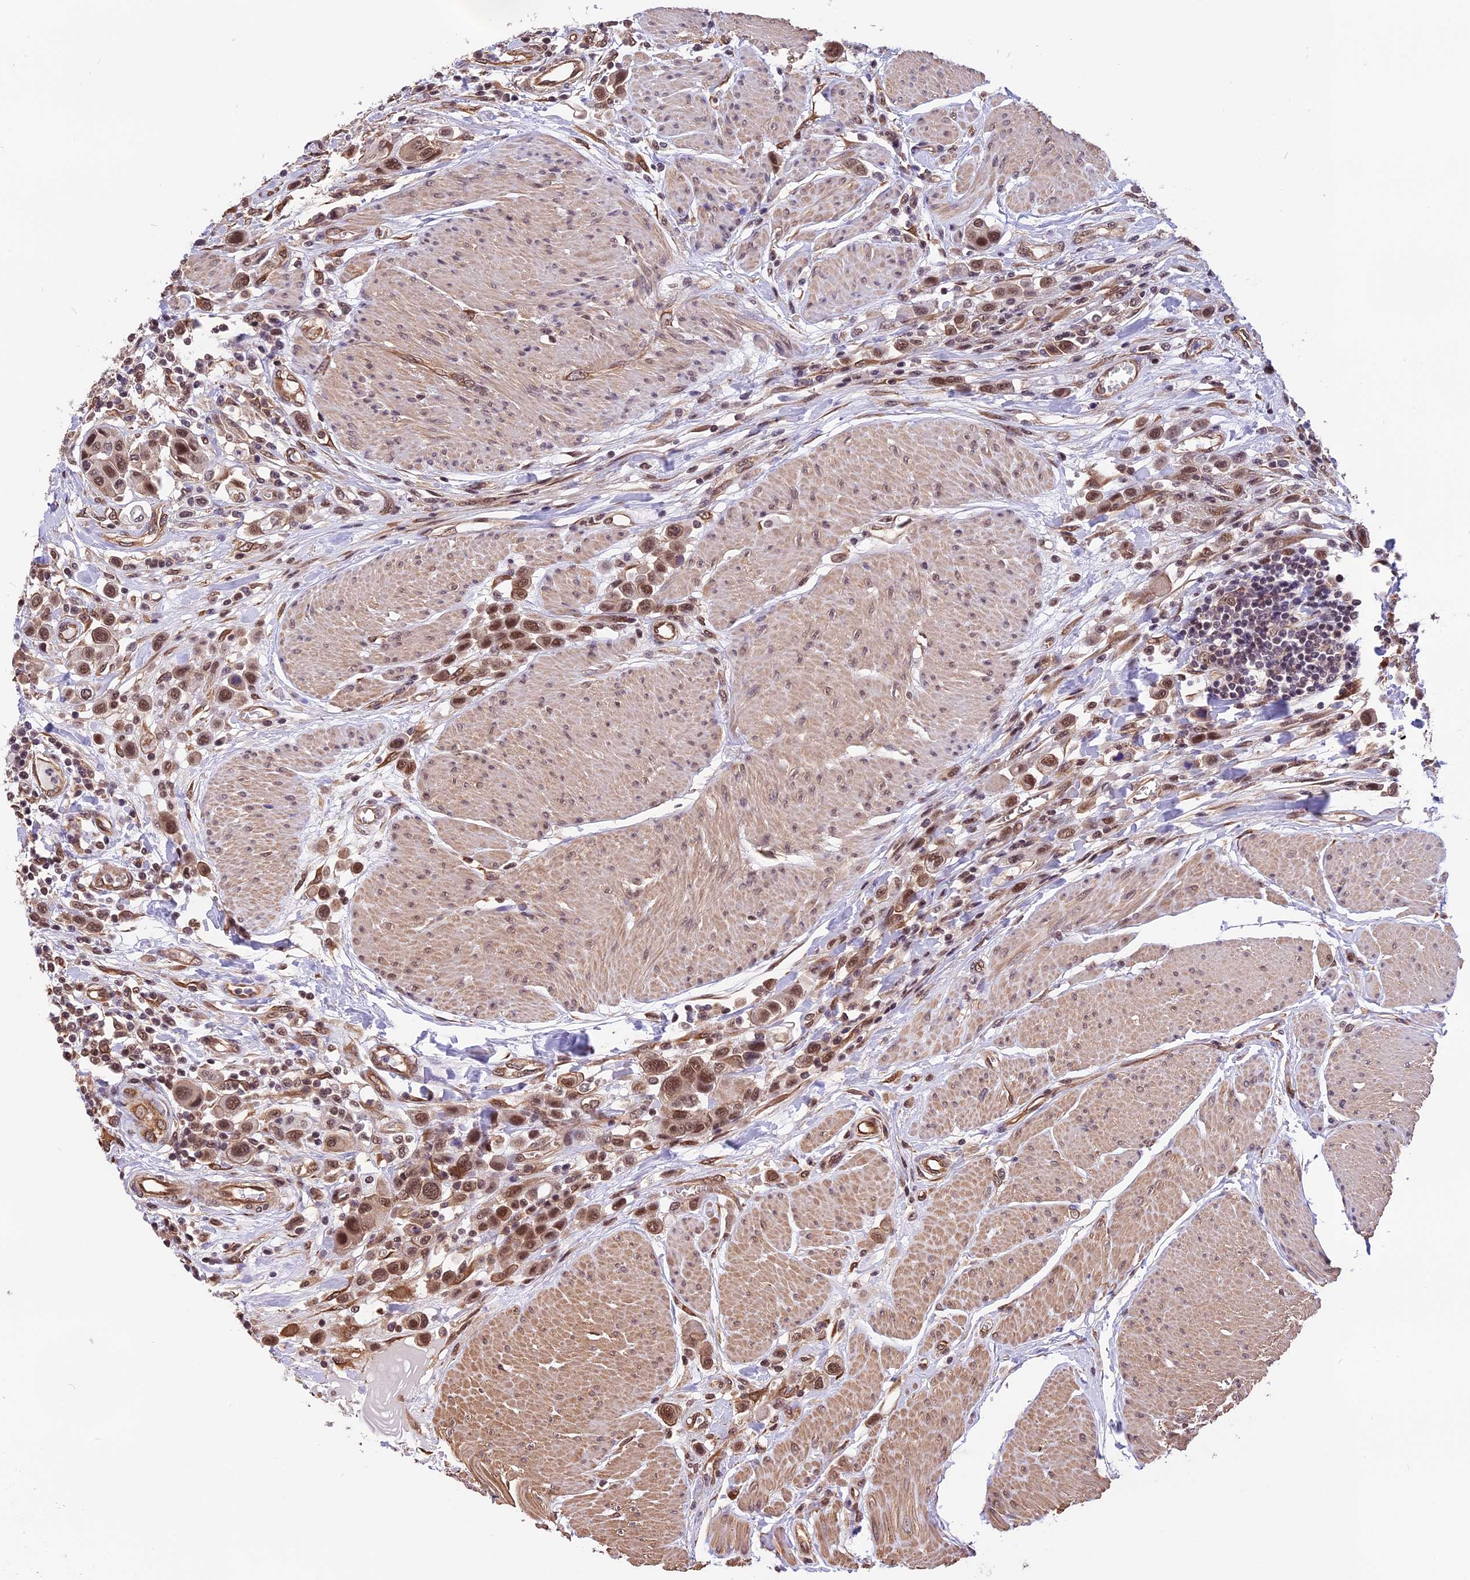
{"staining": {"intensity": "moderate", "quantity": ">75%", "location": "nuclear"}, "tissue": "urothelial cancer", "cell_type": "Tumor cells", "image_type": "cancer", "snomed": [{"axis": "morphology", "description": "Urothelial carcinoma, High grade"}, {"axis": "topography", "description": "Urinary bladder"}], "caption": "Tumor cells demonstrate moderate nuclear staining in about >75% of cells in urothelial cancer. (DAB (3,3'-diaminobenzidine) IHC with brightfield microscopy, high magnification).", "gene": "ZC3H4", "patient": {"sex": "male", "age": 50}}